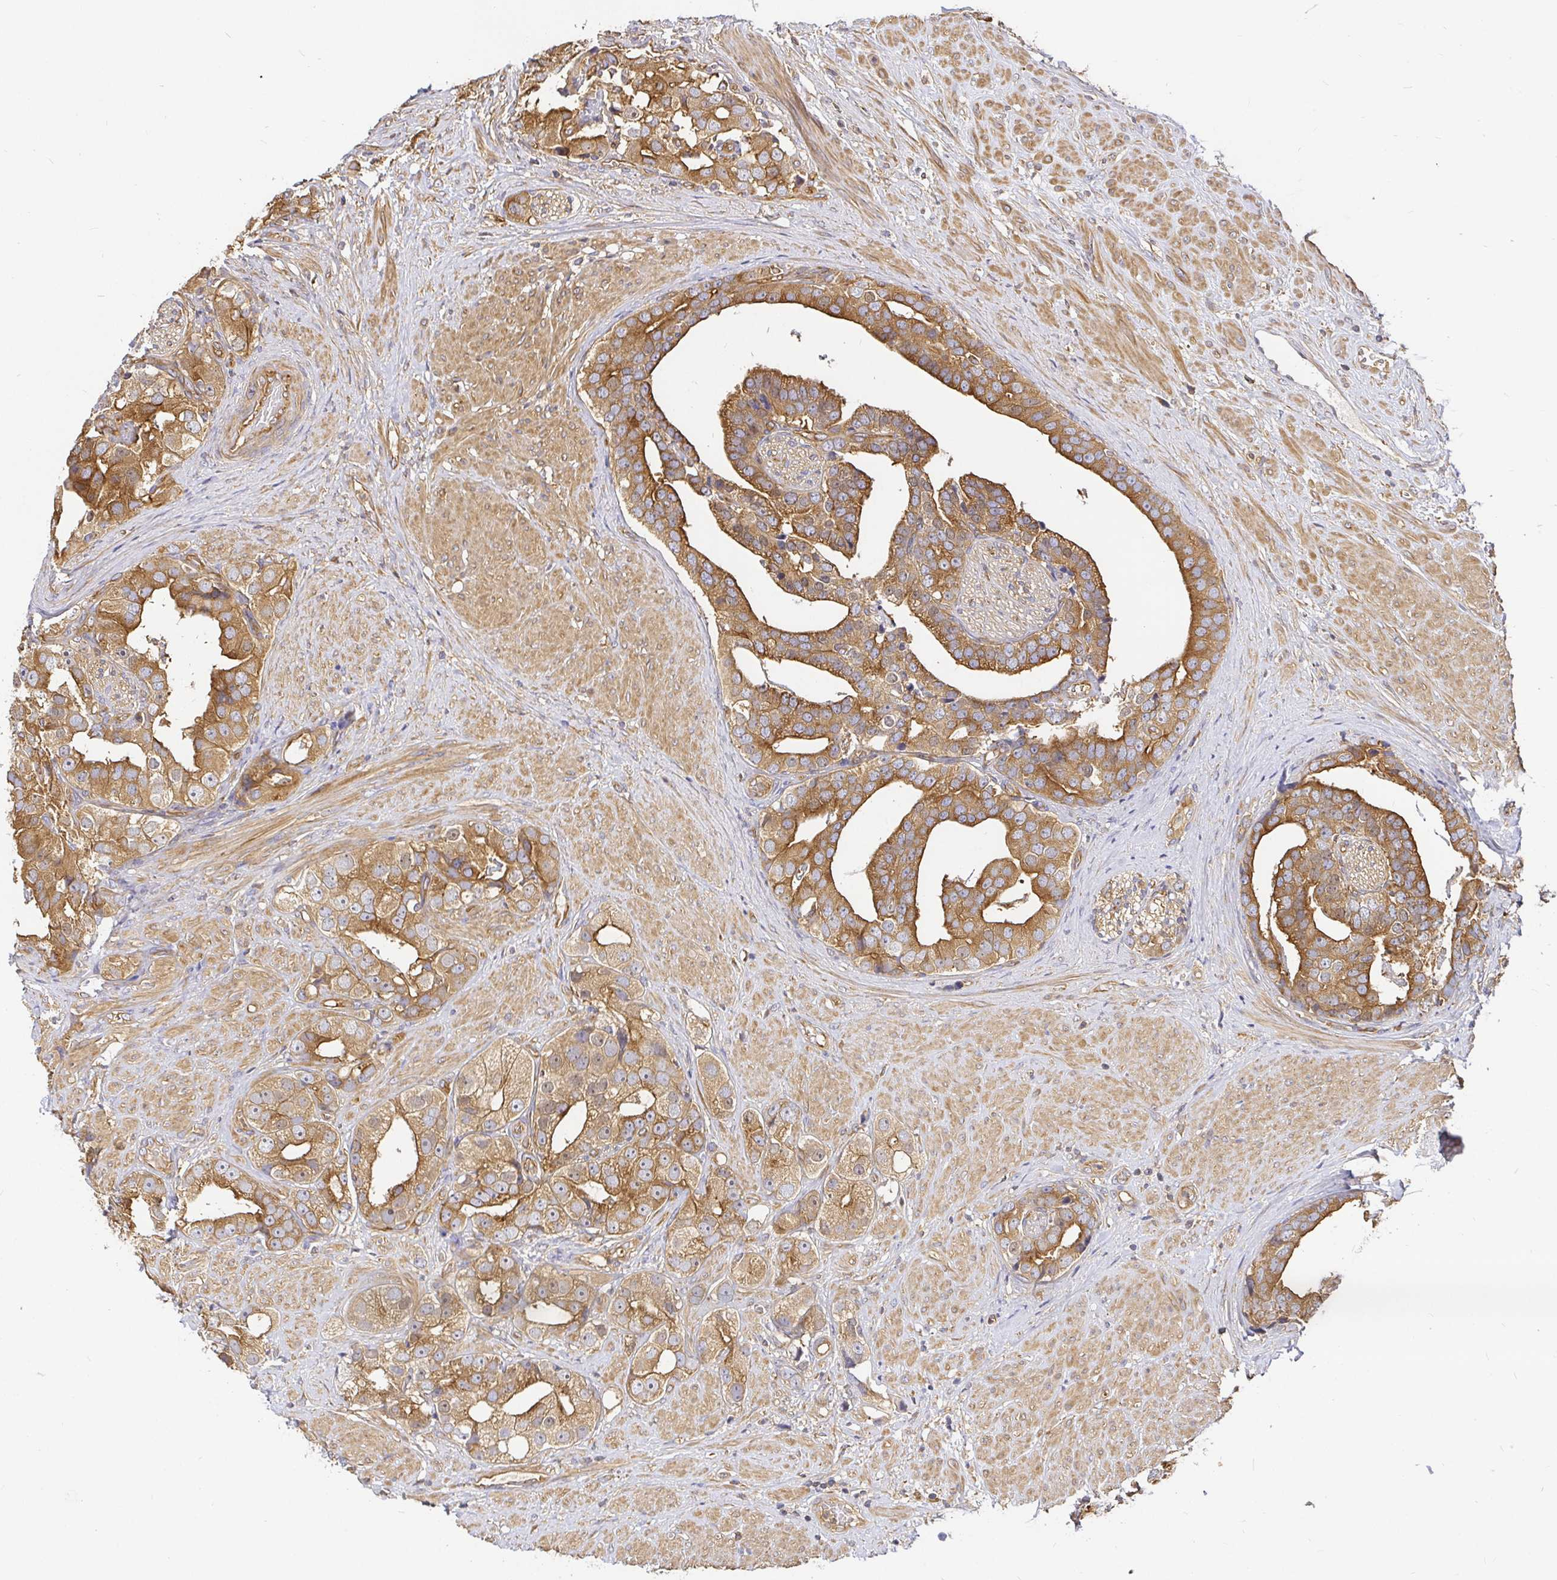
{"staining": {"intensity": "moderate", "quantity": ">75%", "location": "cytoplasmic/membranous"}, "tissue": "prostate cancer", "cell_type": "Tumor cells", "image_type": "cancer", "snomed": [{"axis": "morphology", "description": "Adenocarcinoma, High grade"}, {"axis": "topography", "description": "Prostate"}], "caption": "Prostate high-grade adenocarcinoma stained for a protein (brown) reveals moderate cytoplasmic/membranous positive positivity in about >75% of tumor cells.", "gene": "KIF5B", "patient": {"sex": "male", "age": 71}}